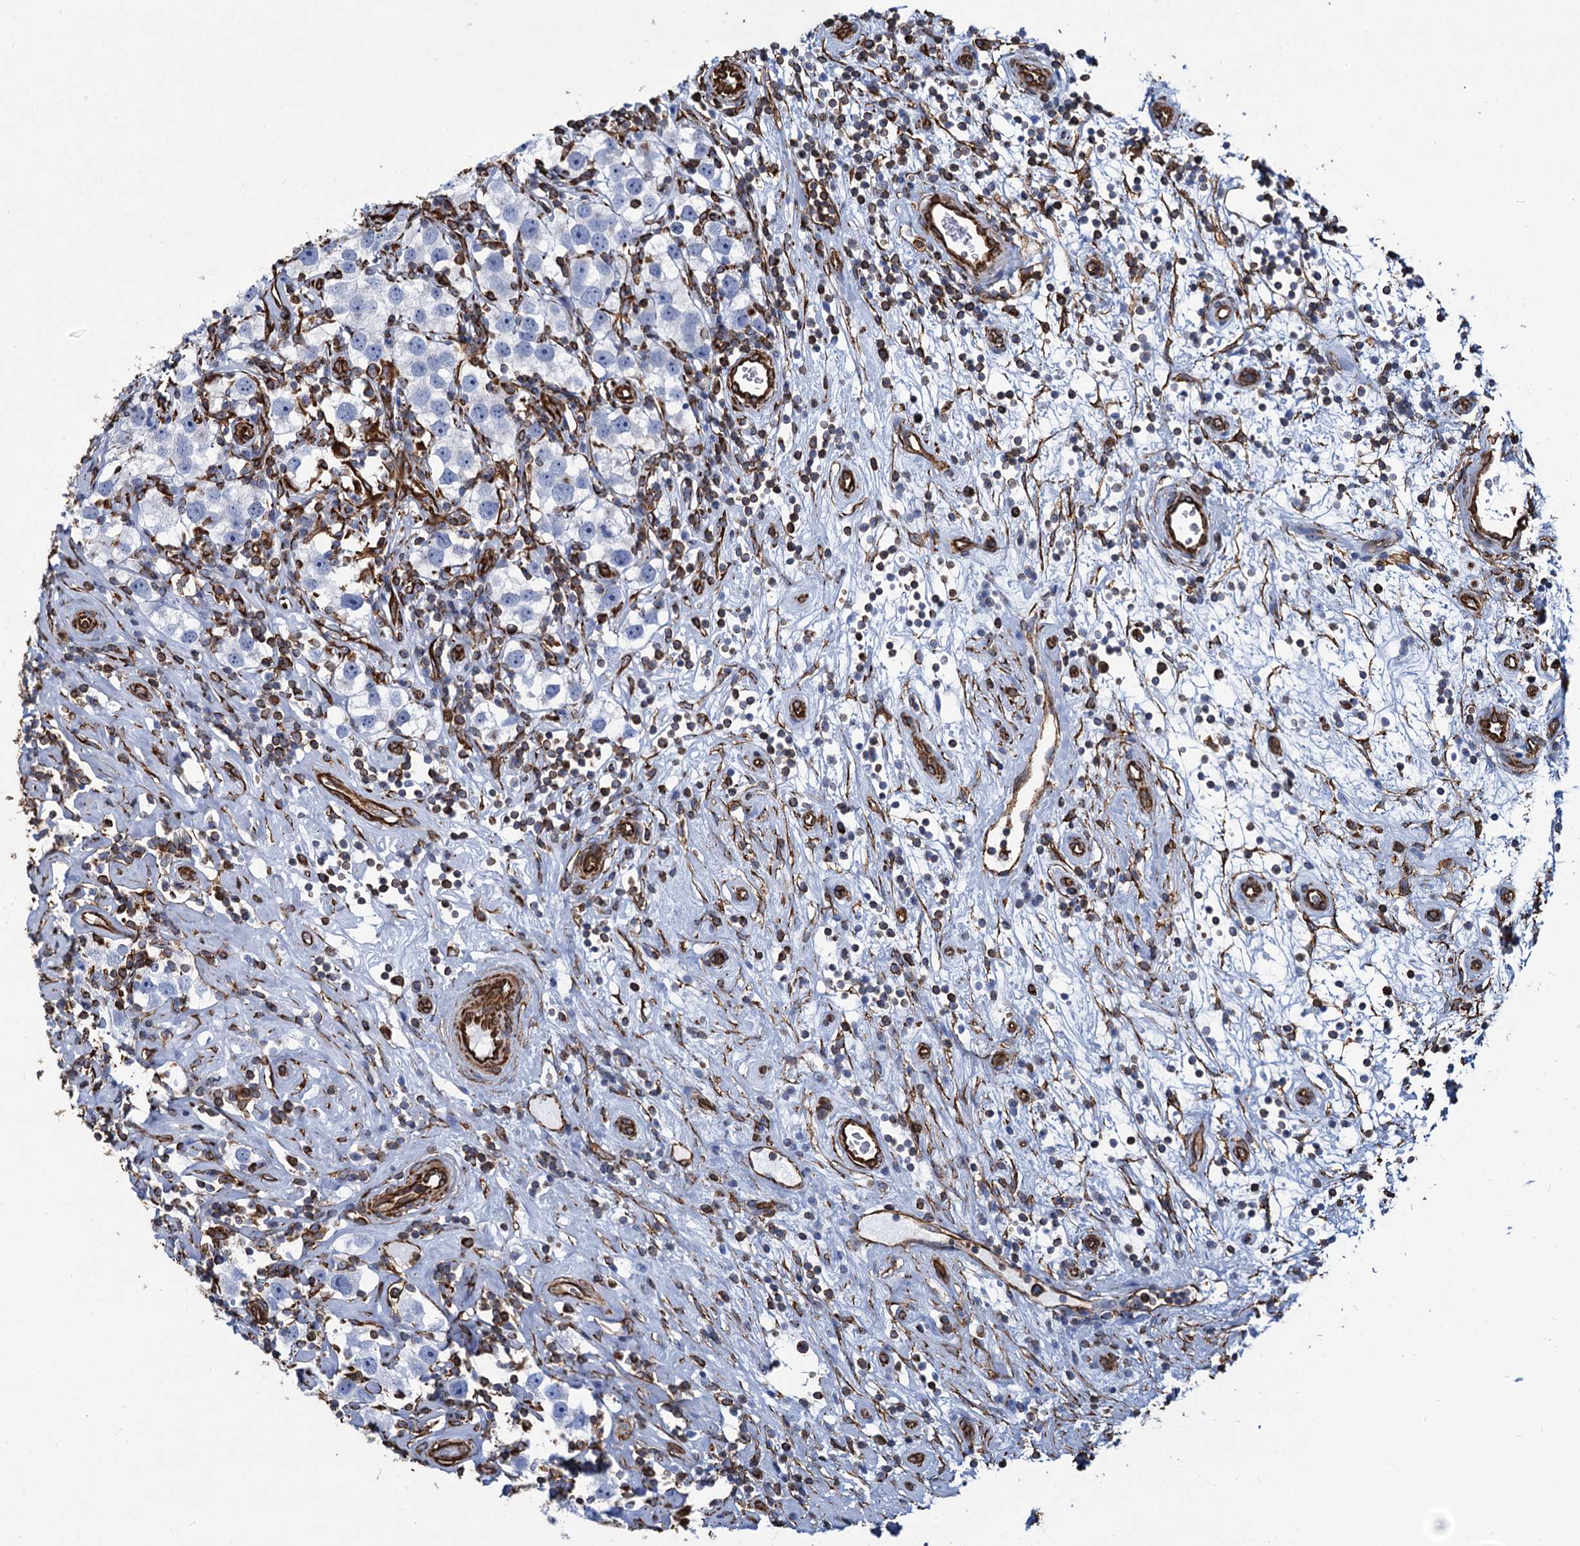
{"staining": {"intensity": "negative", "quantity": "none", "location": "none"}, "tissue": "testis cancer", "cell_type": "Tumor cells", "image_type": "cancer", "snomed": [{"axis": "morphology", "description": "Seminoma, NOS"}, {"axis": "topography", "description": "Testis"}], "caption": "DAB immunohistochemical staining of seminoma (testis) shows no significant expression in tumor cells. The staining was performed using DAB (3,3'-diaminobenzidine) to visualize the protein expression in brown, while the nuclei were stained in blue with hematoxylin (Magnification: 20x).", "gene": "PGM2", "patient": {"sex": "male", "age": 49}}